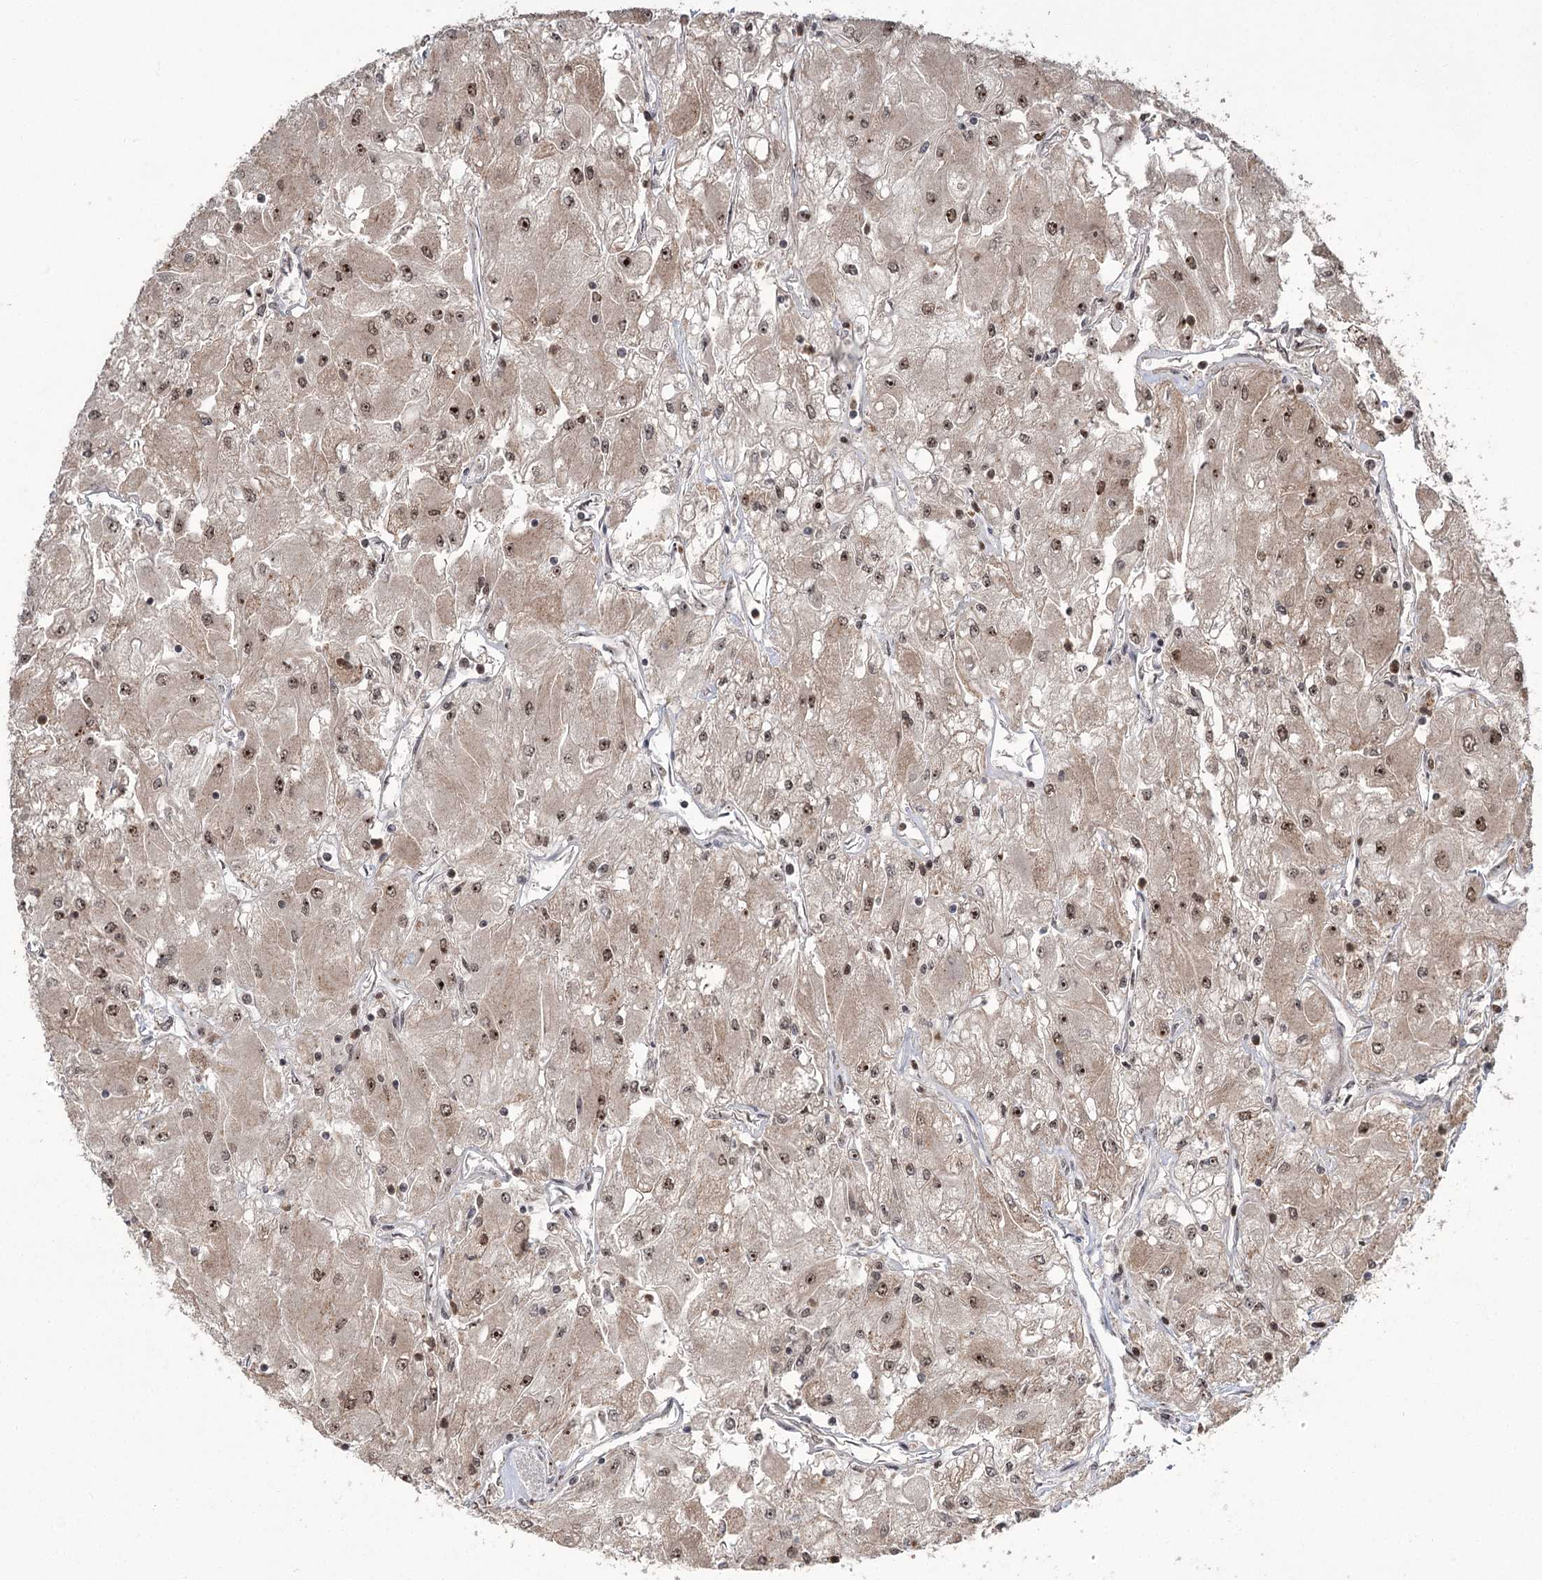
{"staining": {"intensity": "moderate", "quantity": ">75%", "location": "nuclear"}, "tissue": "renal cancer", "cell_type": "Tumor cells", "image_type": "cancer", "snomed": [{"axis": "morphology", "description": "Adenocarcinoma, NOS"}, {"axis": "topography", "description": "Kidney"}], "caption": "Immunohistochemistry of human renal cancer (adenocarcinoma) reveals medium levels of moderate nuclear positivity in about >75% of tumor cells. The staining was performed using DAB (3,3'-diaminobenzidine), with brown indicating positive protein expression. Nuclei are stained blue with hematoxylin.", "gene": "ERCC3", "patient": {"sex": "male", "age": 80}}